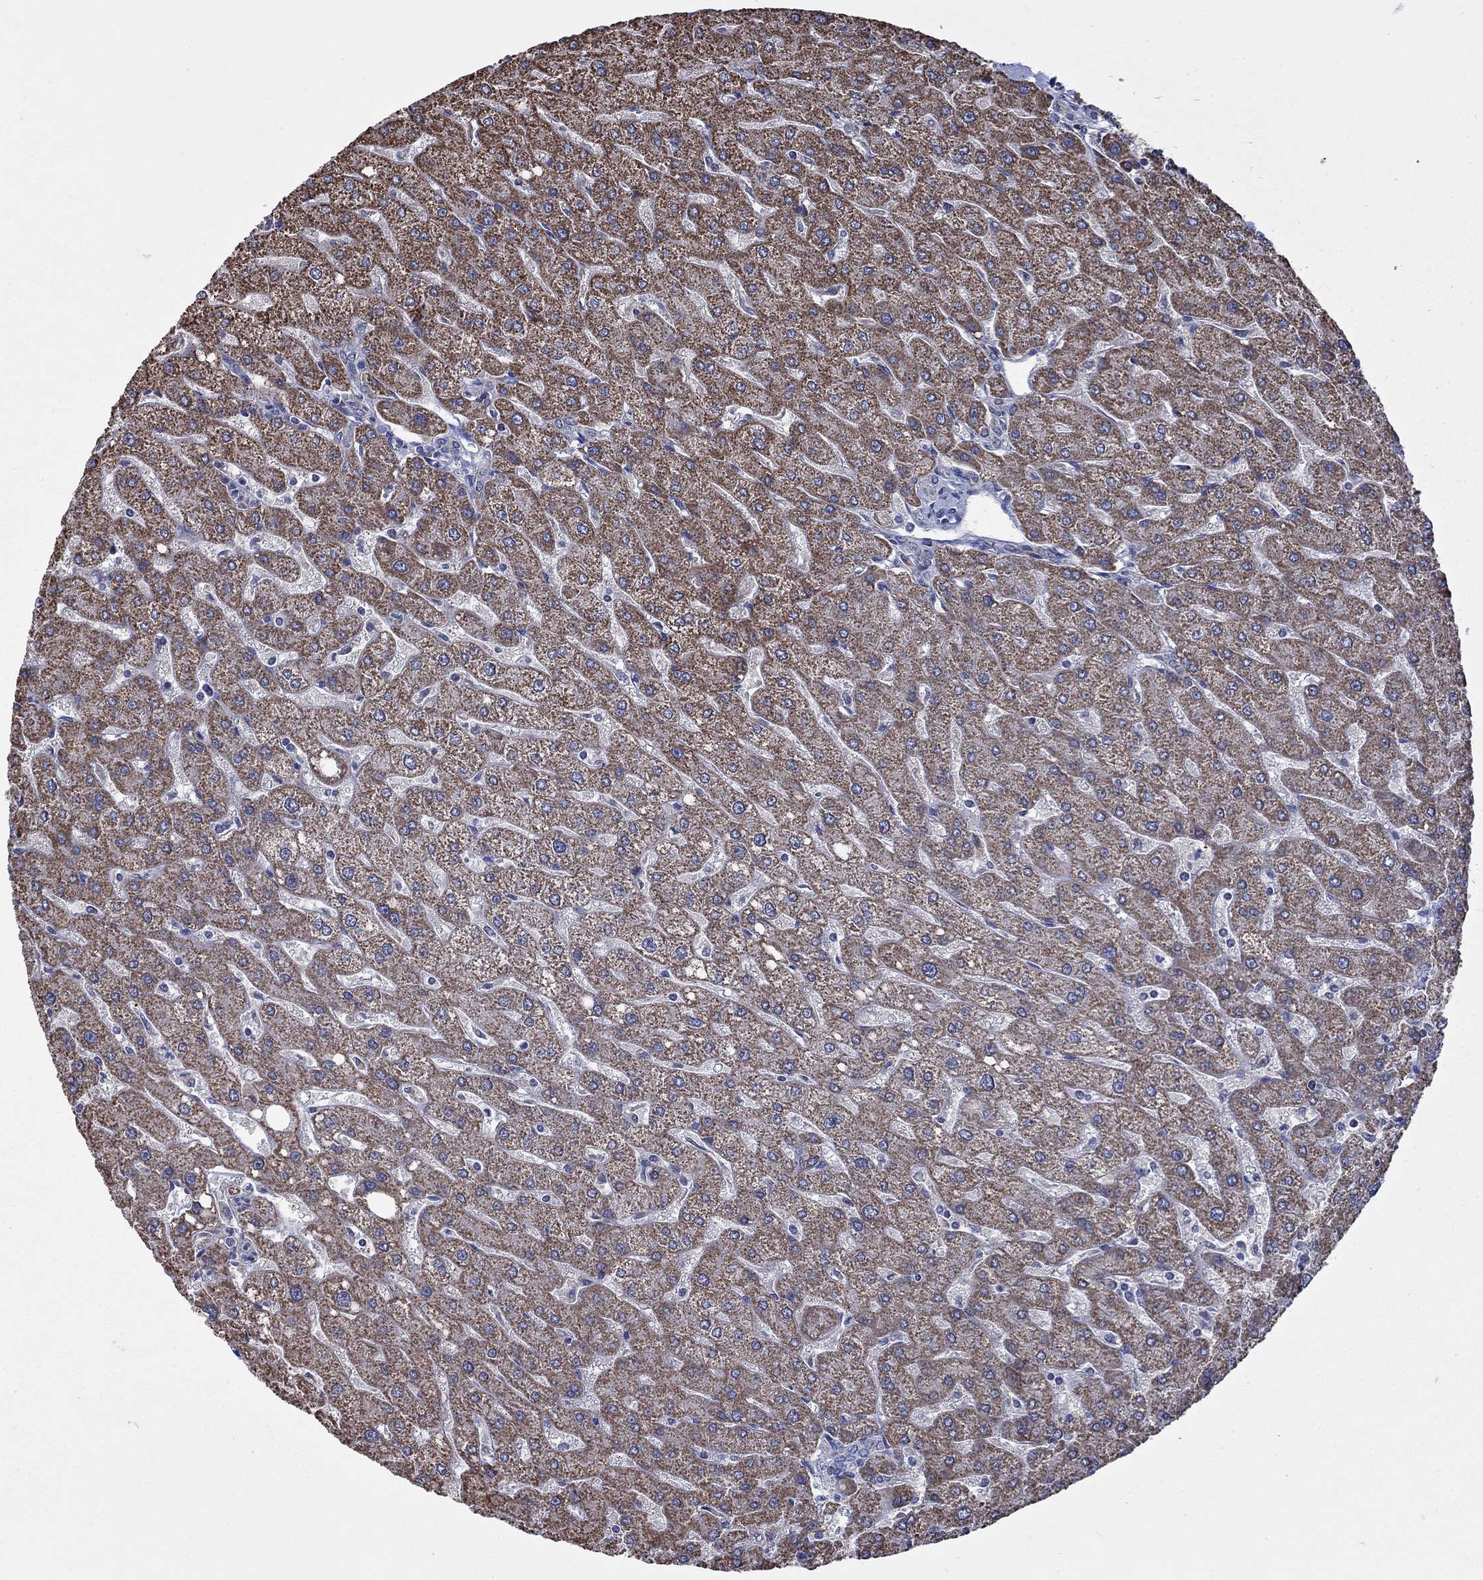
{"staining": {"intensity": "negative", "quantity": "none", "location": "none"}, "tissue": "liver", "cell_type": "Cholangiocytes", "image_type": "normal", "snomed": [{"axis": "morphology", "description": "Normal tissue, NOS"}, {"axis": "topography", "description": "Liver"}], "caption": "A micrograph of liver stained for a protein exhibits no brown staining in cholangiocytes. Brightfield microscopy of immunohistochemistry (IHC) stained with DAB (3,3'-diaminobenzidine) (brown) and hematoxylin (blue), captured at high magnification.", "gene": "HPS5", "patient": {"sex": "male", "age": 67}}